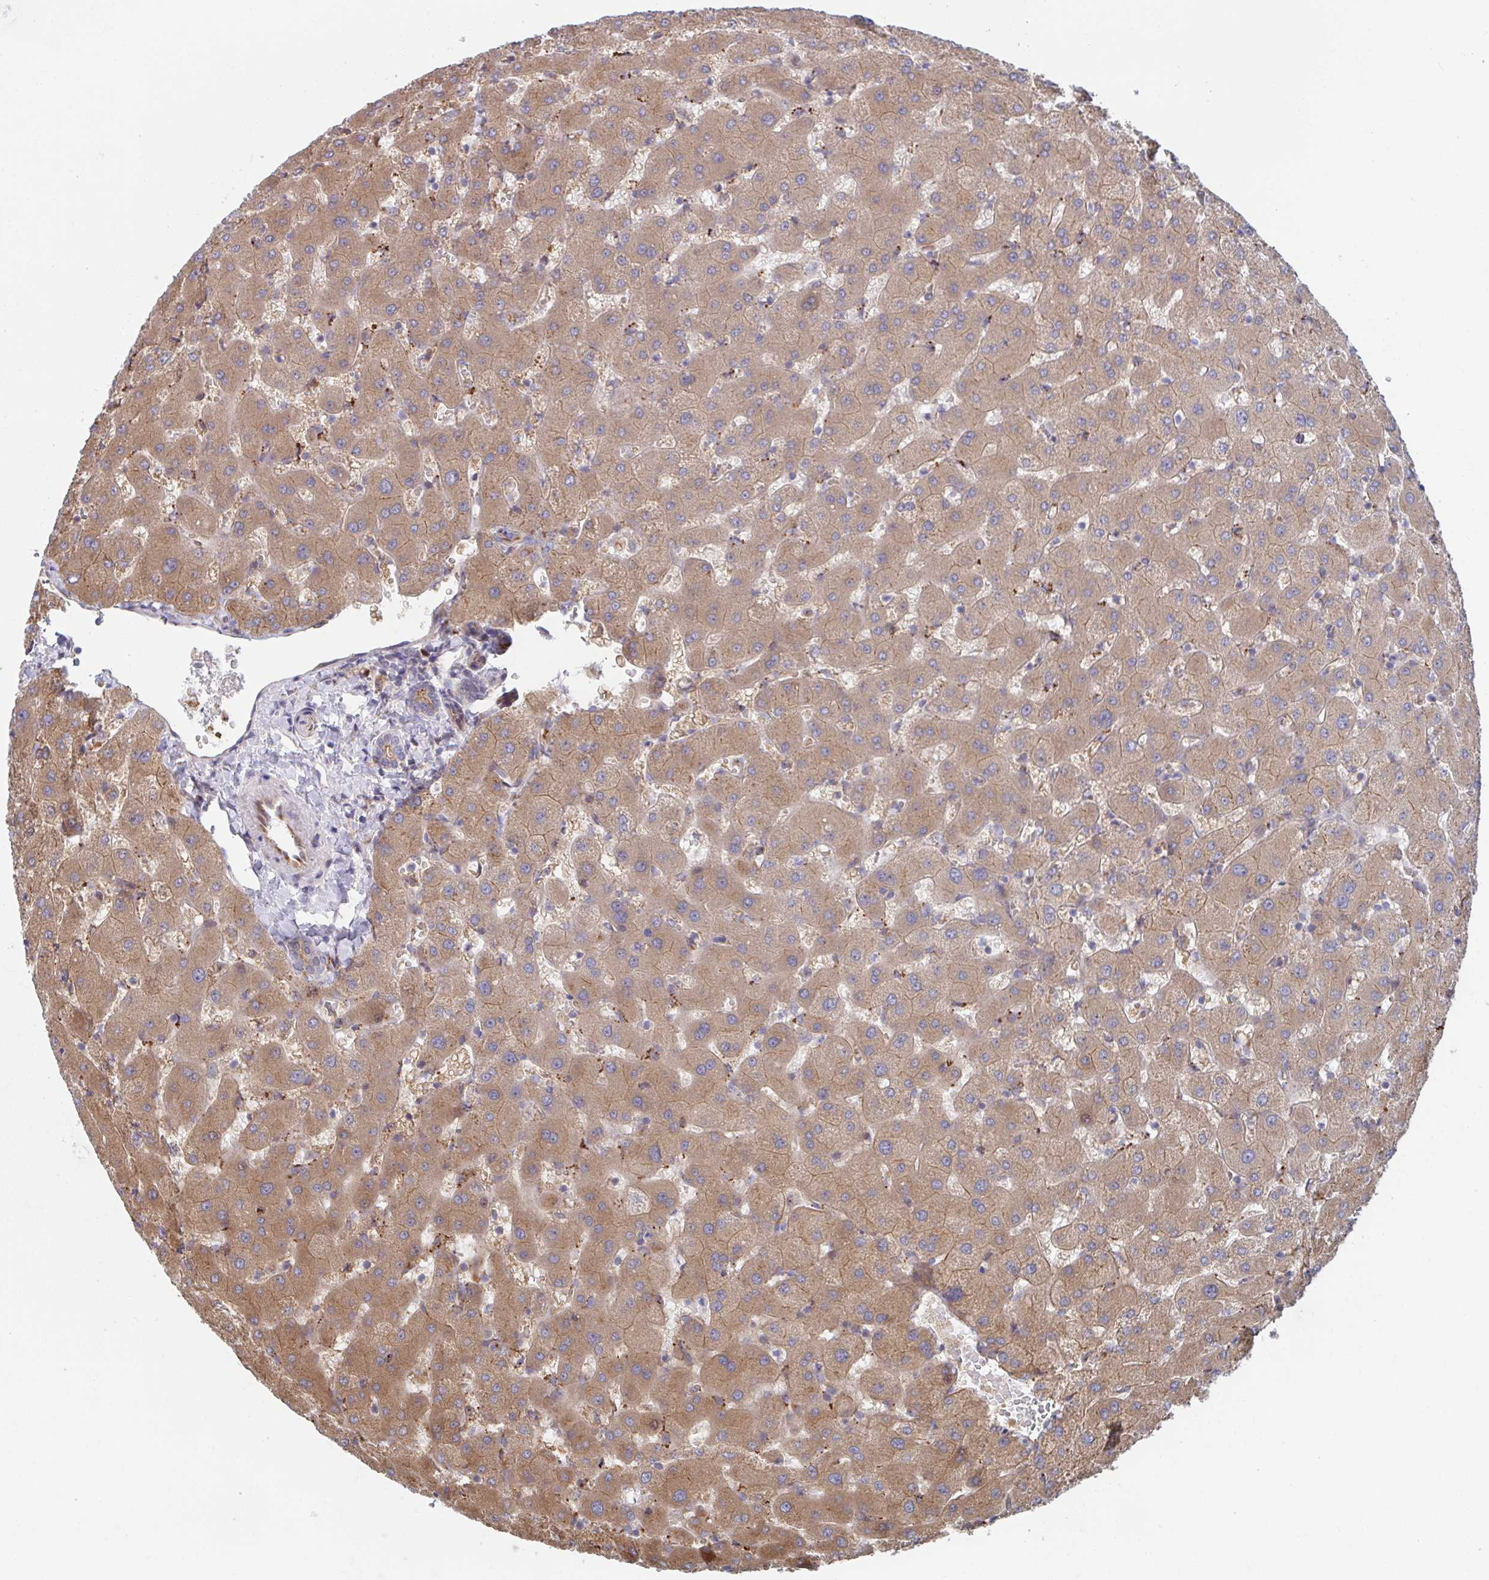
{"staining": {"intensity": "weak", "quantity": "25%-75%", "location": "cytoplasmic/membranous"}, "tissue": "liver", "cell_type": "Cholangiocytes", "image_type": "normal", "snomed": [{"axis": "morphology", "description": "Normal tissue, NOS"}, {"axis": "topography", "description": "Liver"}], "caption": "DAB (3,3'-diaminobenzidine) immunohistochemical staining of benign liver shows weak cytoplasmic/membranous protein staining in approximately 25%-75% of cholangiocytes.", "gene": "FJX1", "patient": {"sex": "female", "age": 63}}